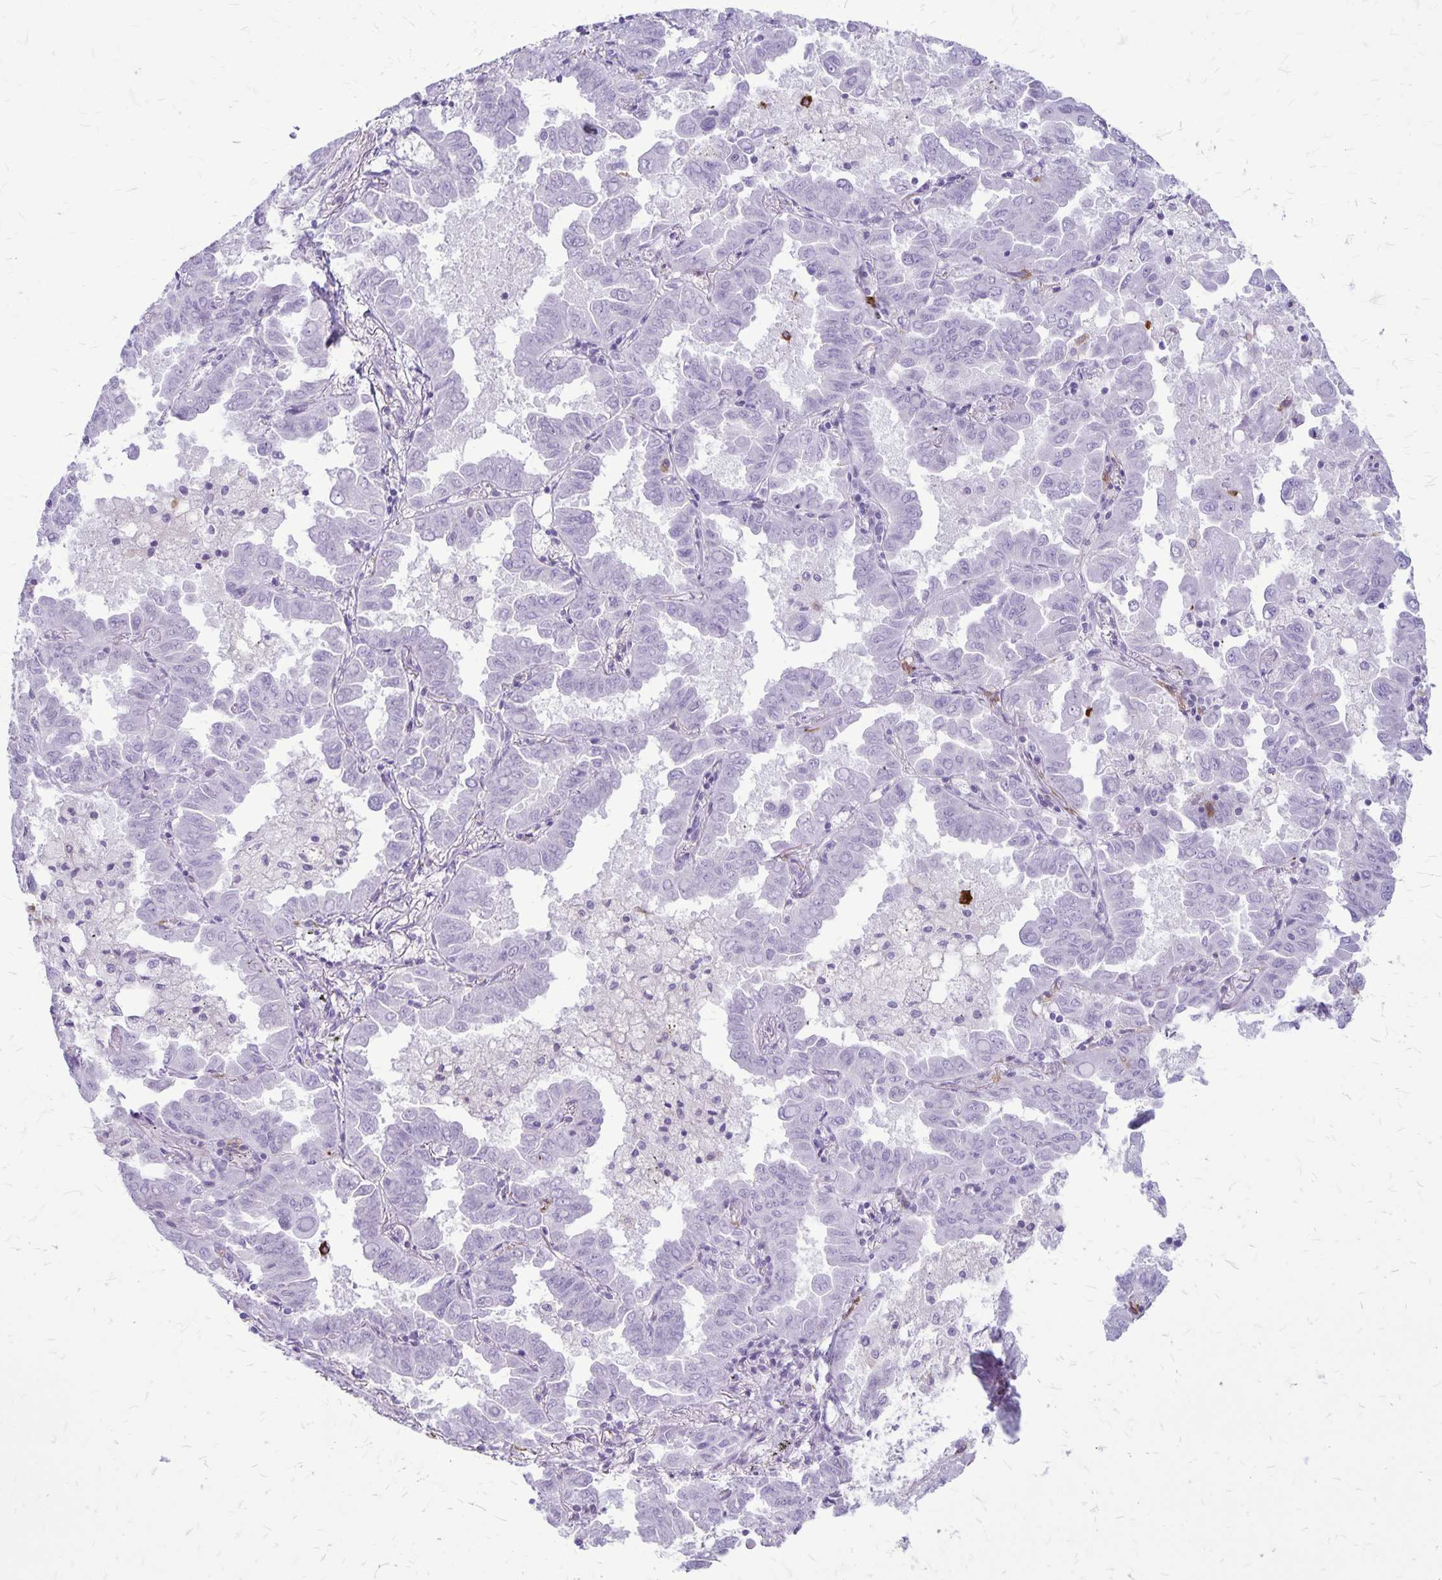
{"staining": {"intensity": "negative", "quantity": "none", "location": "none"}, "tissue": "lung cancer", "cell_type": "Tumor cells", "image_type": "cancer", "snomed": [{"axis": "morphology", "description": "Adenocarcinoma, NOS"}, {"axis": "topography", "description": "Lung"}], "caption": "This is a photomicrograph of immunohistochemistry (IHC) staining of lung cancer, which shows no staining in tumor cells.", "gene": "RTN1", "patient": {"sex": "male", "age": 64}}